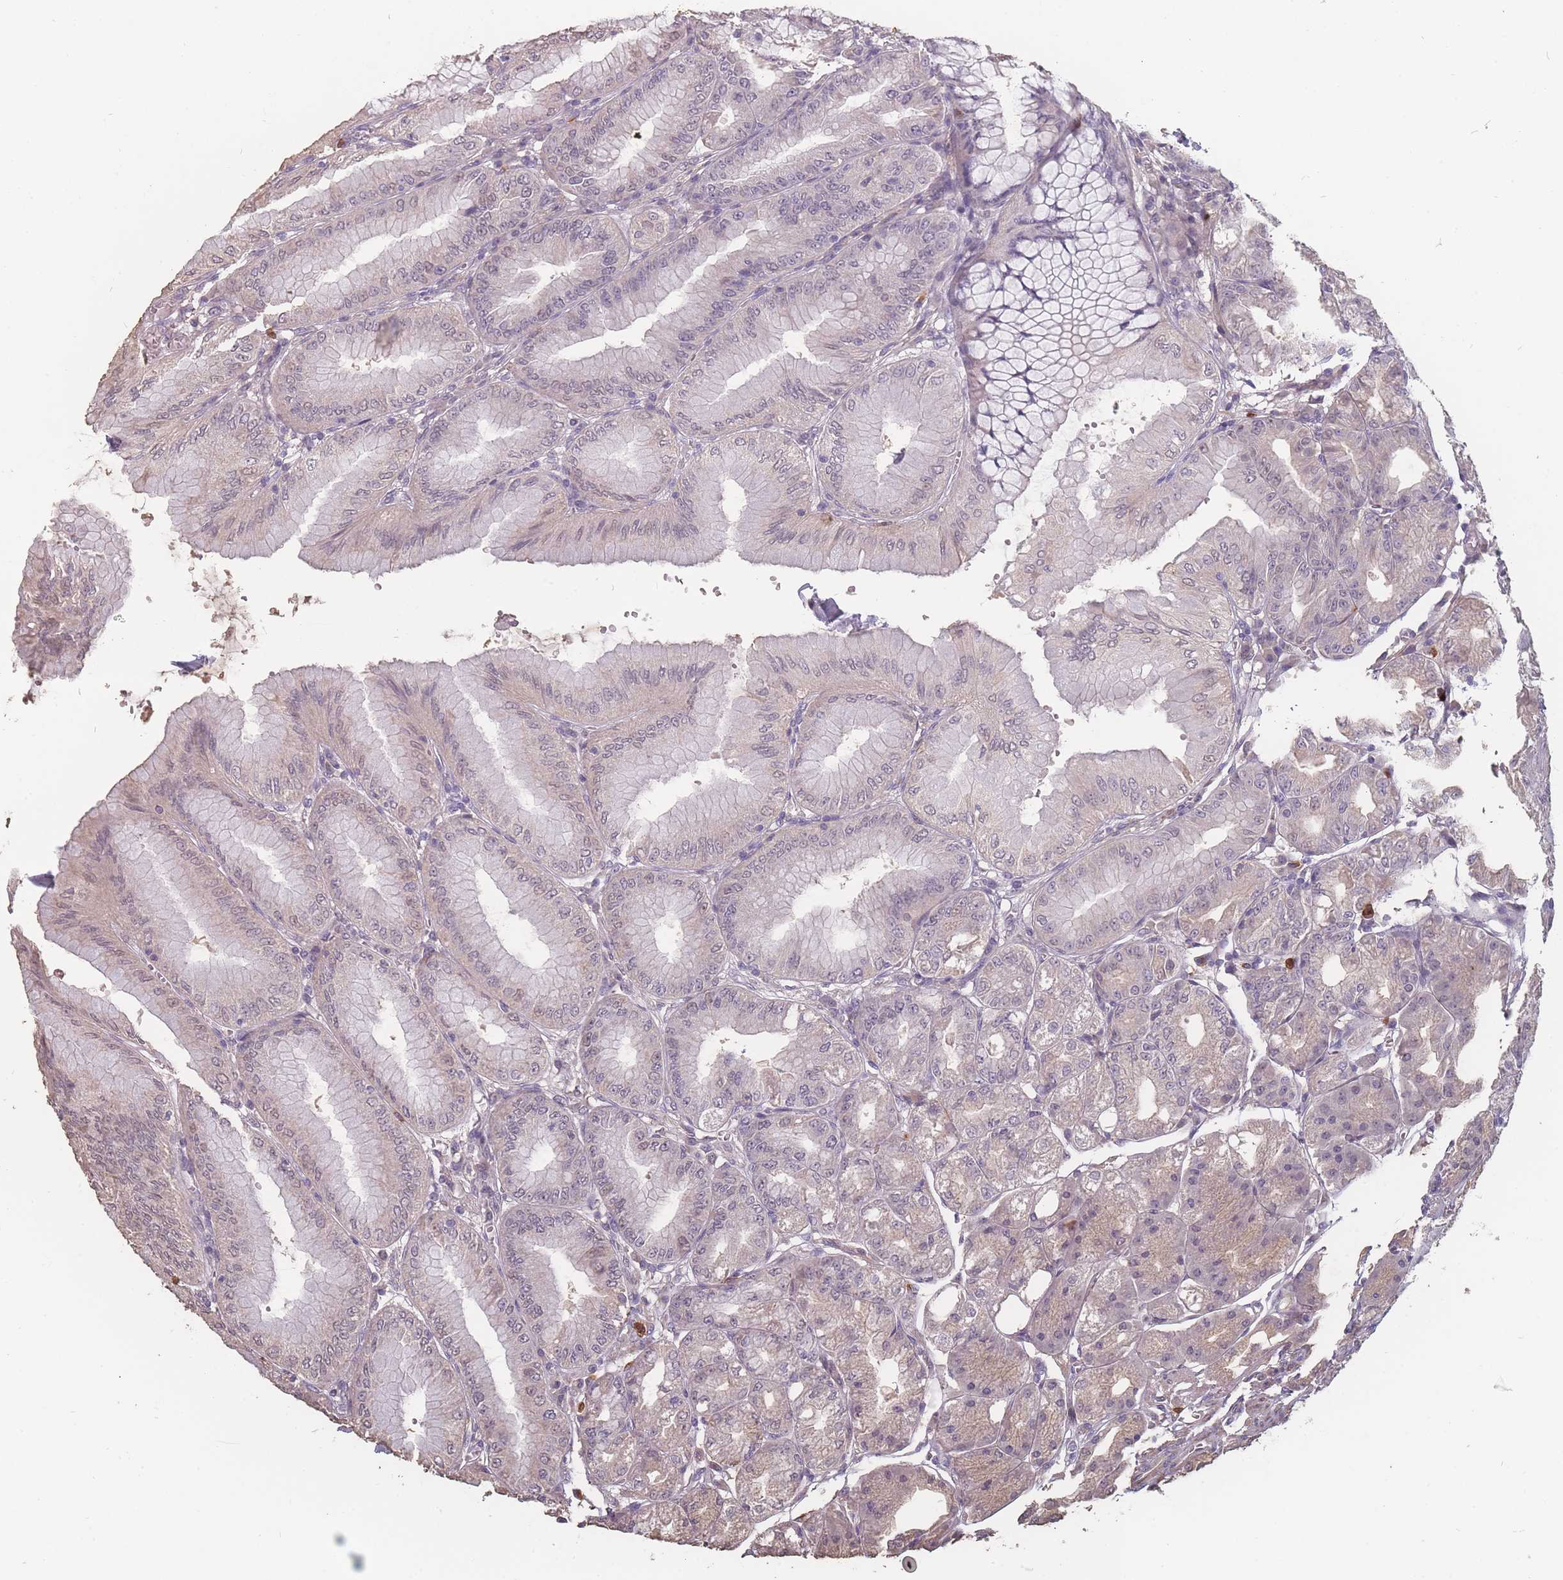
{"staining": {"intensity": "negative", "quantity": "none", "location": "none"}, "tissue": "stomach", "cell_type": "Glandular cells", "image_type": "normal", "snomed": [{"axis": "morphology", "description": "Normal tissue, NOS"}, {"axis": "topography", "description": "Stomach, lower"}], "caption": "High magnification brightfield microscopy of unremarkable stomach stained with DAB (brown) and counterstained with hematoxylin (blue): glandular cells show no significant expression. (DAB IHC, high magnification).", "gene": "BST1", "patient": {"sex": "male", "age": 71}}